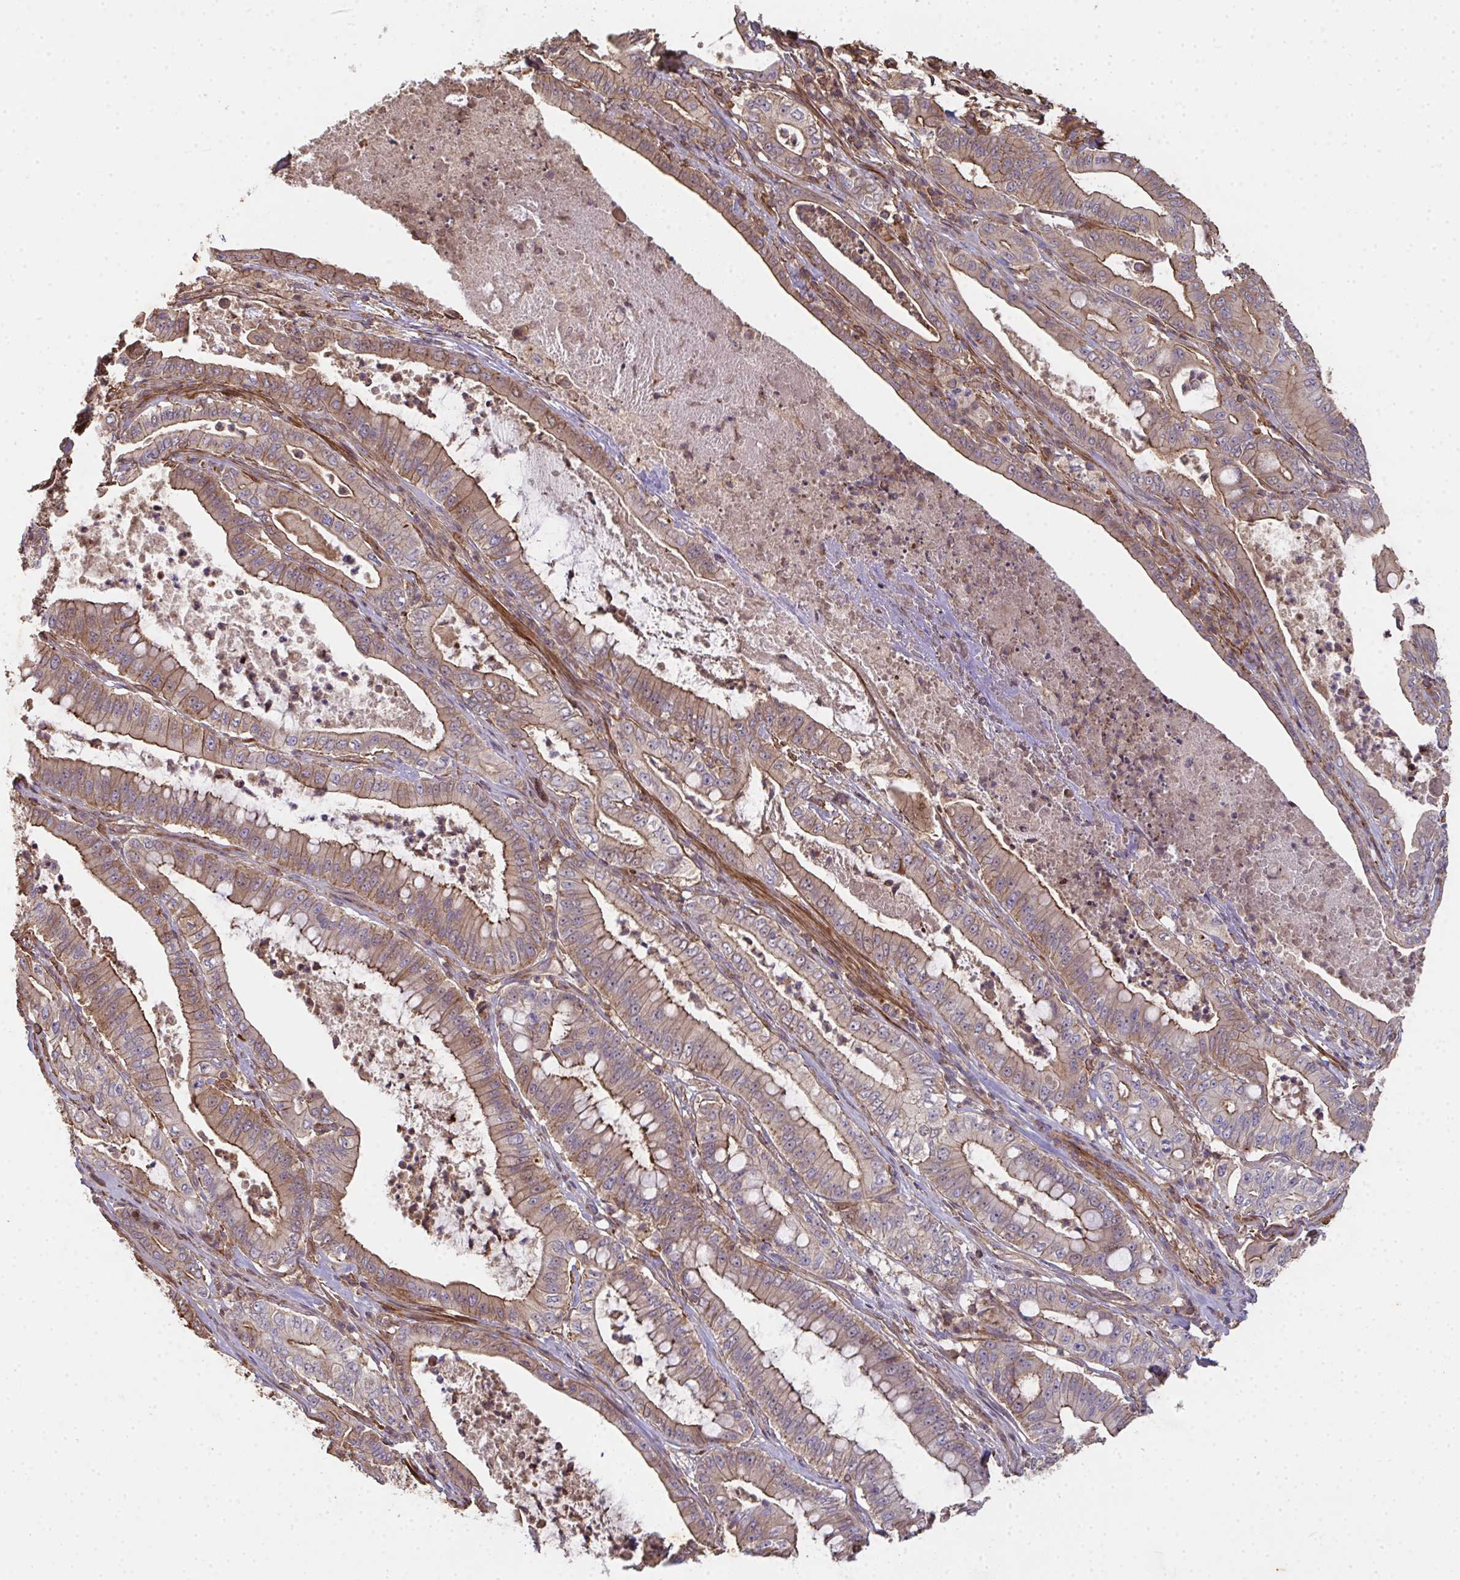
{"staining": {"intensity": "moderate", "quantity": ">75%", "location": "cytoplasmic/membranous"}, "tissue": "pancreatic cancer", "cell_type": "Tumor cells", "image_type": "cancer", "snomed": [{"axis": "morphology", "description": "Adenocarcinoma, NOS"}, {"axis": "topography", "description": "Pancreas"}], "caption": "Adenocarcinoma (pancreatic) stained with DAB (3,3'-diaminobenzidine) immunohistochemistry shows medium levels of moderate cytoplasmic/membranous staining in about >75% of tumor cells. (Brightfield microscopy of DAB IHC at high magnification).", "gene": "TNMD", "patient": {"sex": "male", "age": 71}}